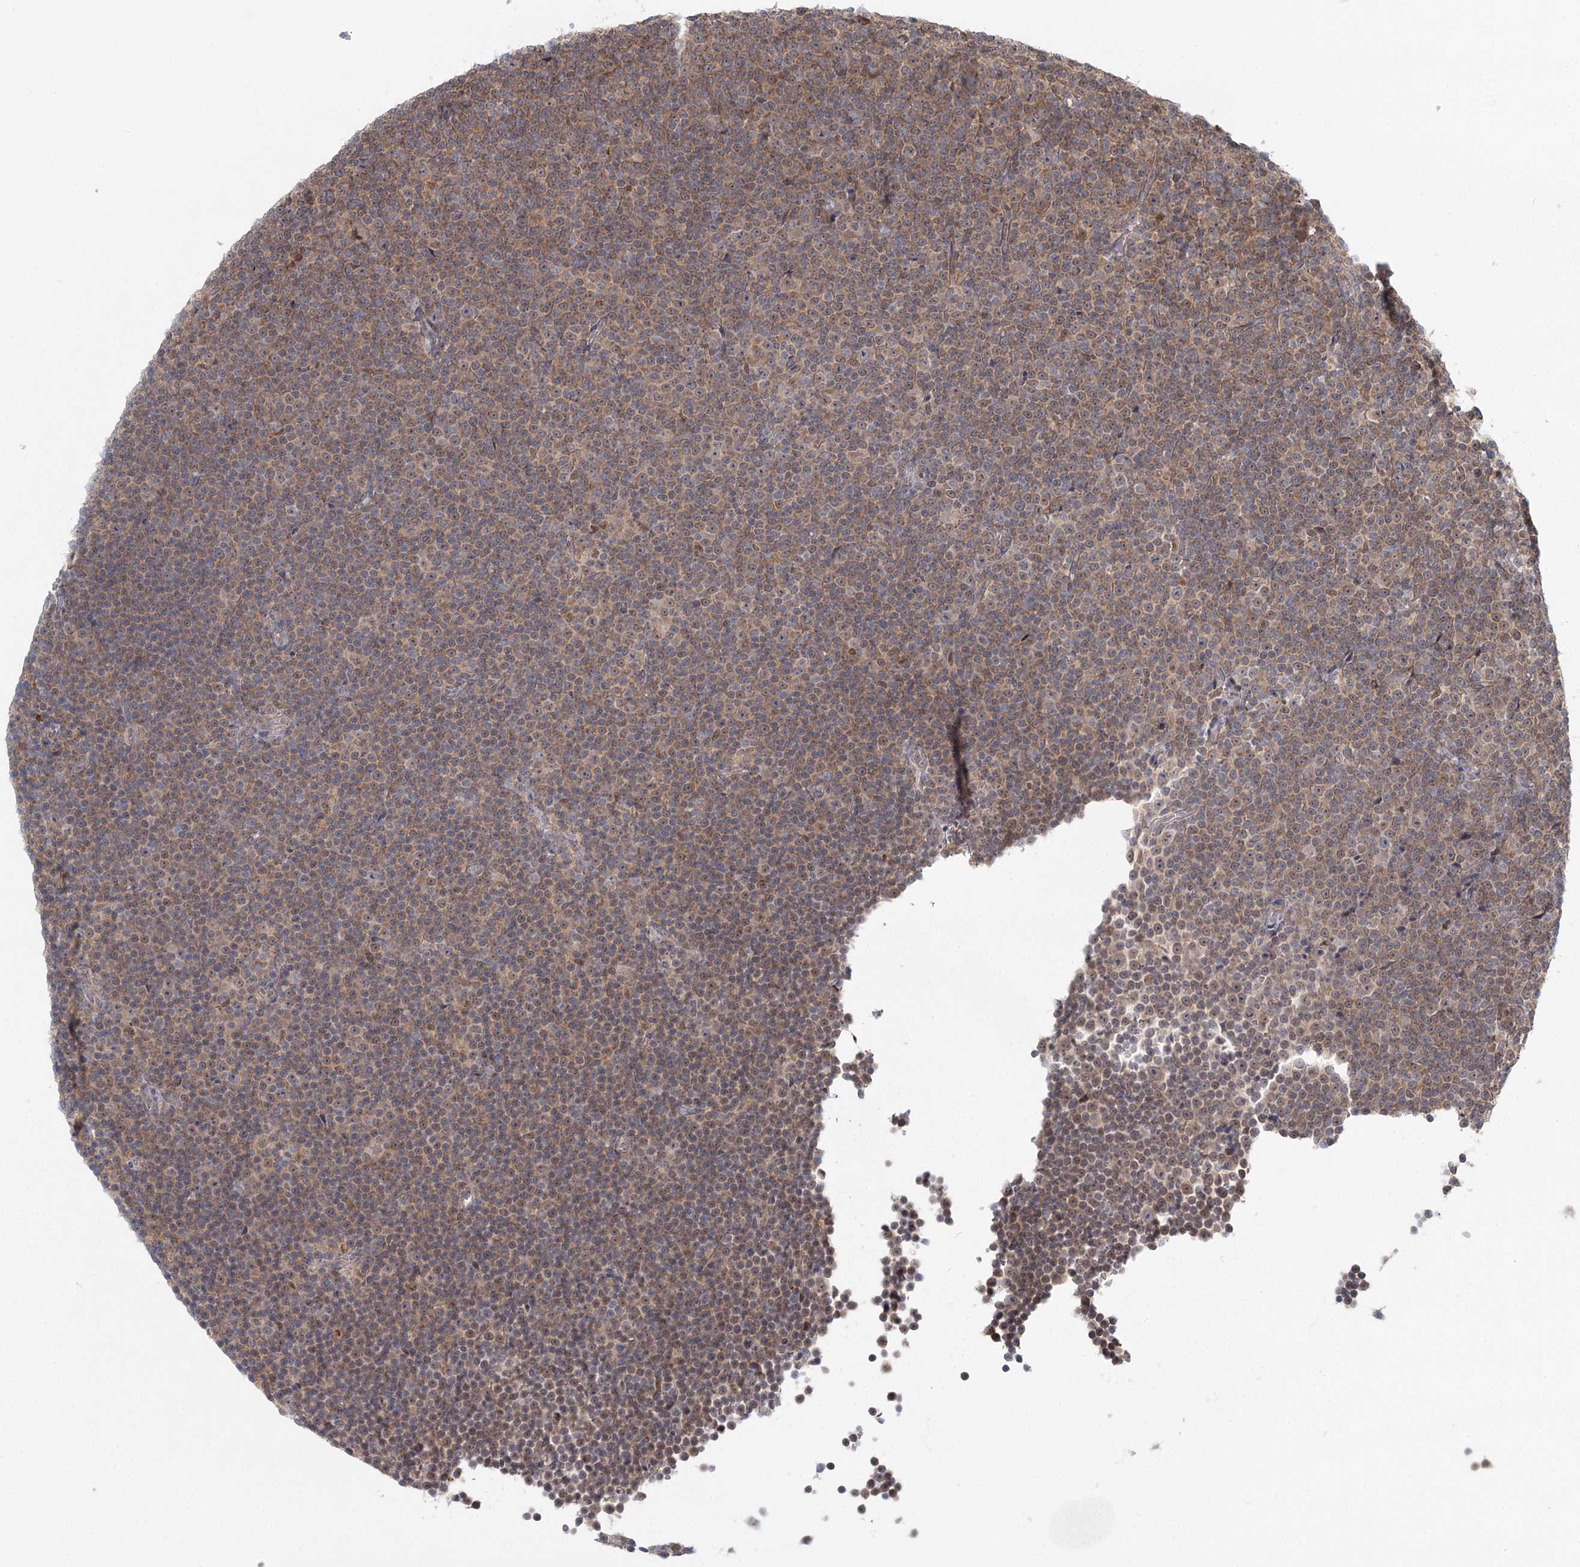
{"staining": {"intensity": "weak", "quantity": ">75%", "location": "cytoplasmic/membranous"}, "tissue": "lymphoma", "cell_type": "Tumor cells", "image_type": "cancer", "snomed": [{"axis": "morphology", "description": "Malignant lymphoma, non-Hodgkin's type, Low grade"}, {"axis": "topography", "description": "Lymph node"}], "caption": "Human lymphoma stained for a protein (brown) shows weak cytoplasmic/membranous positive expression in approximately >75% of tumor cells.", "gene": "THNSL1", "patient": {"sex": "female", "age": 67}}